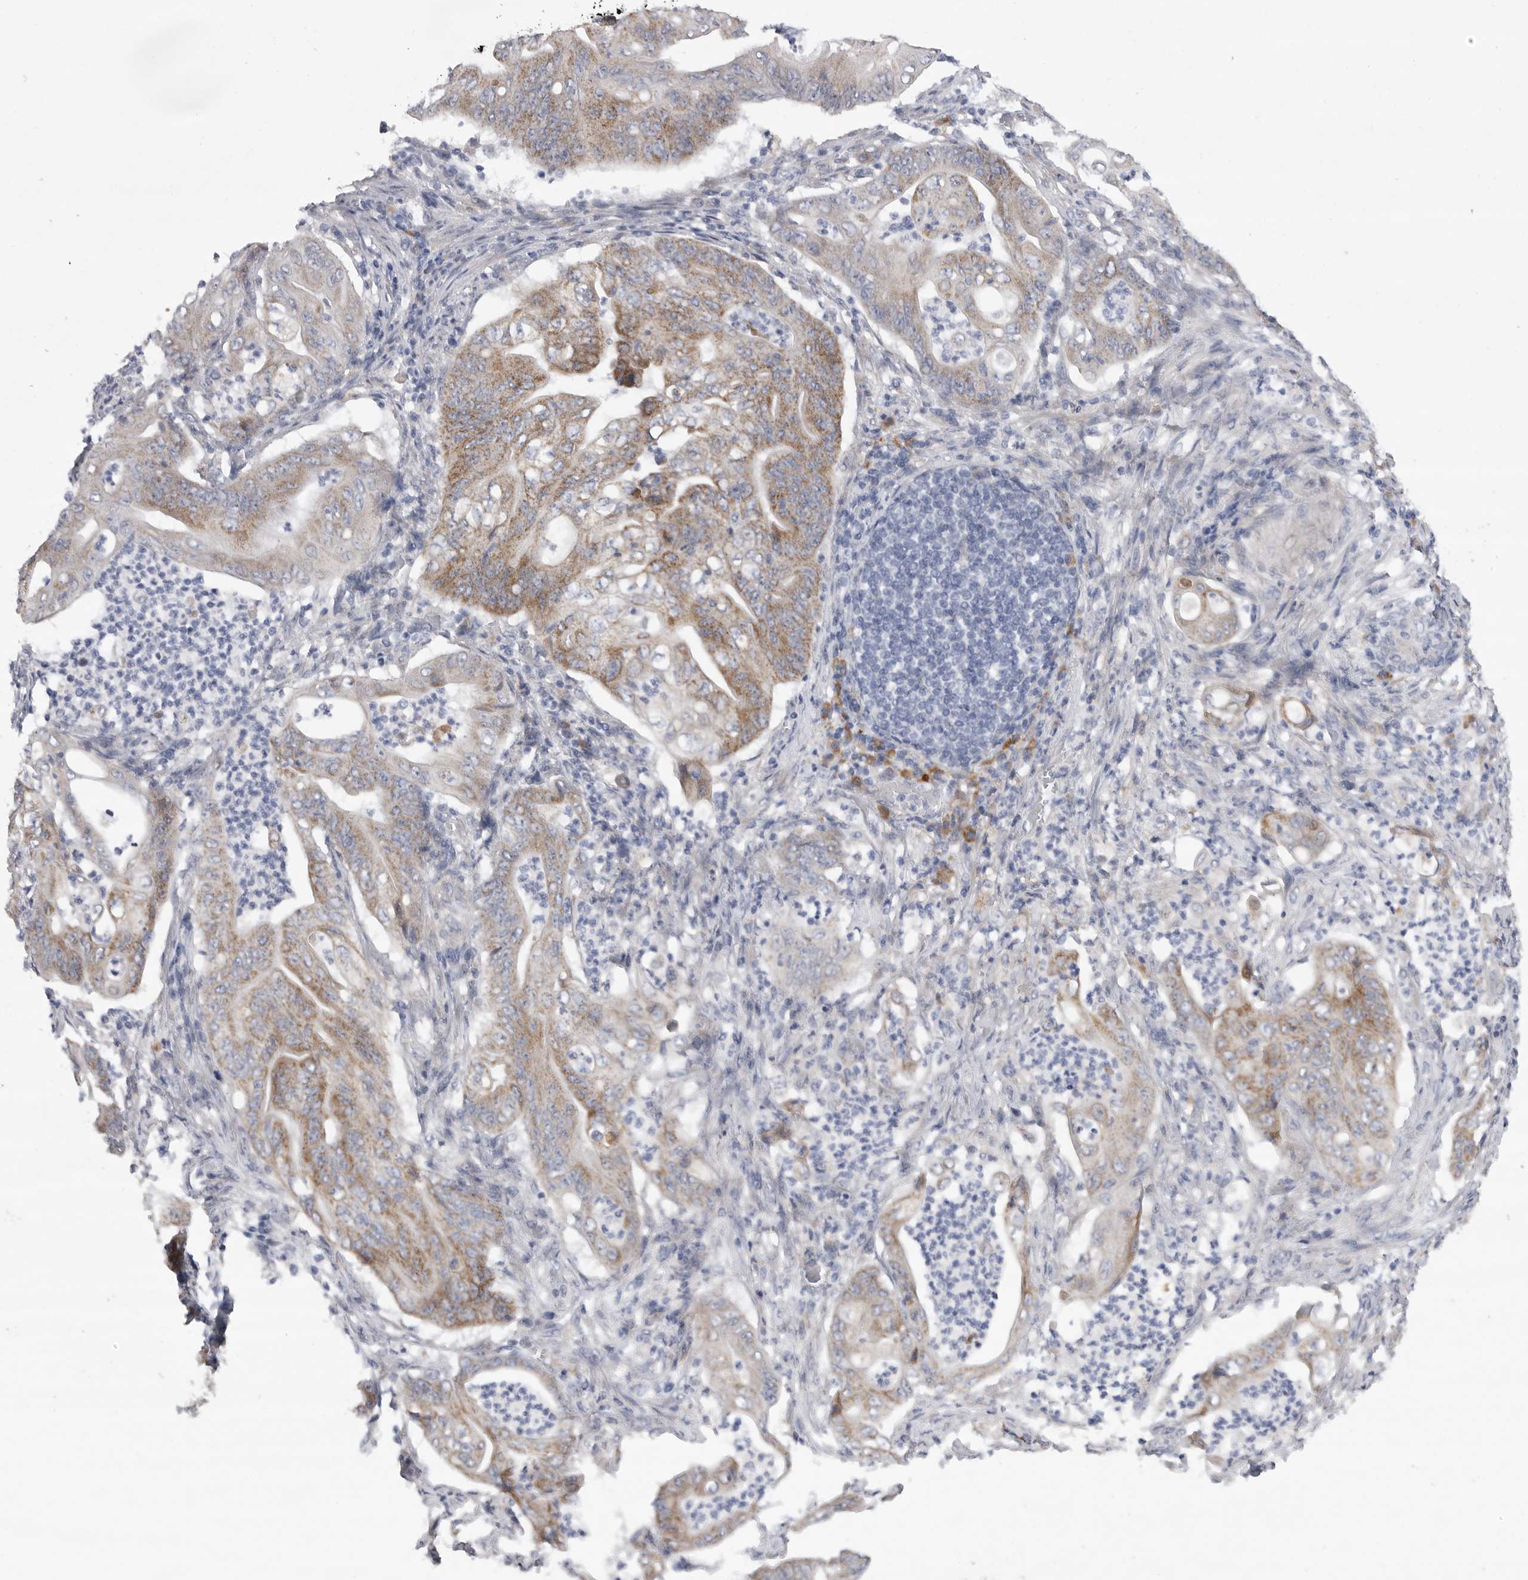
{"staining": {"intensity": "moderate", "quantity": "25%-75%", "location": "cytoplasmic/membranous"}, "tissue": "stomach cancer", "cell_type": "Tumor cells", "image_type": "cancer", "snomed": [{"axis": "morphology", "description": "Adenocarcinoma, NOS"}, {"axis": "topography", "description": "Stomach"}], "caption": "This is an image of immunohistochemistry staining of stomach cancer, which shows moderate expression in the cytoplasmic/membranous of tumor cells.", "gene": "EDEM3", "patient": {"sex": "female", "age": 73}}